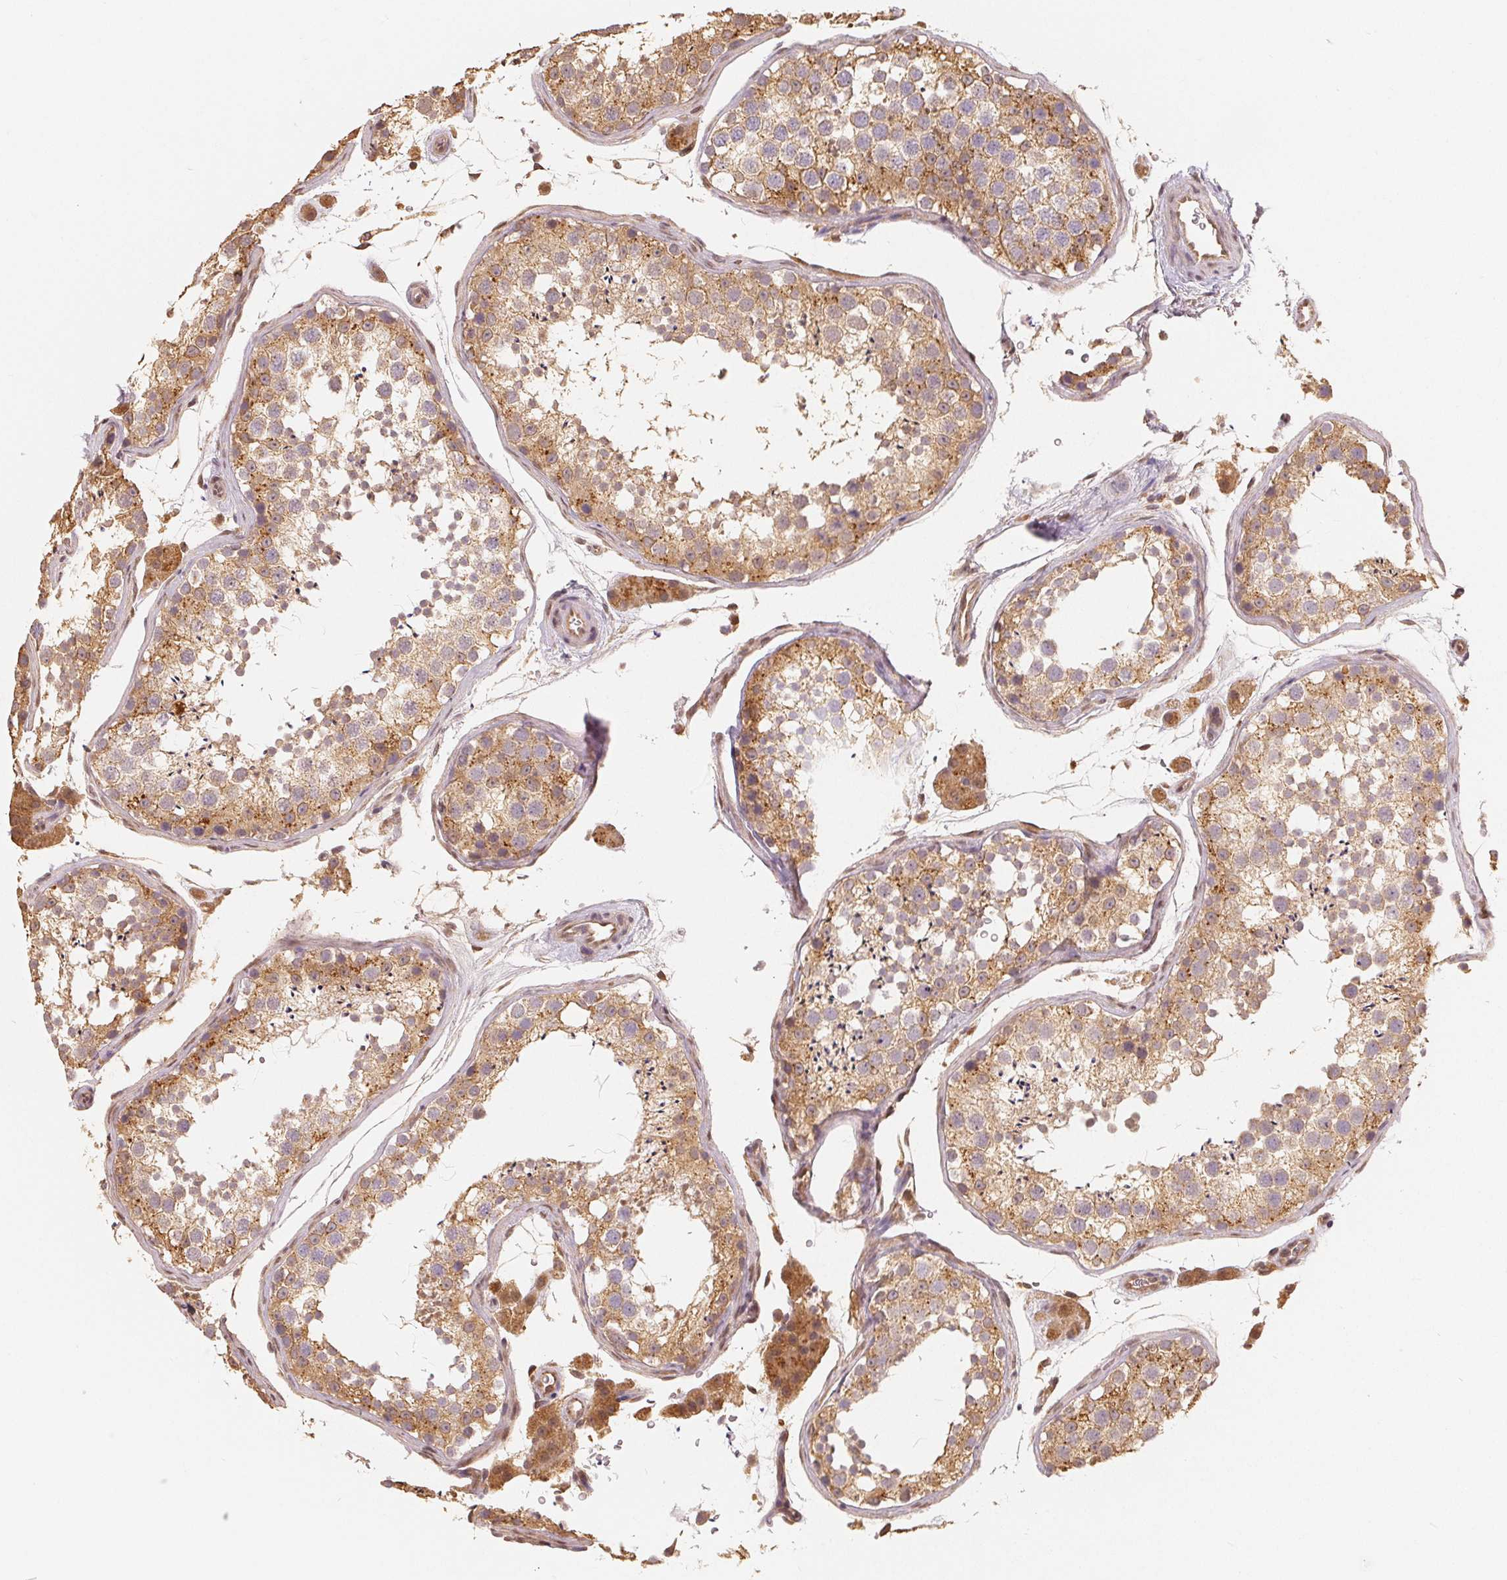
{"staining": {"intensity": "moderate", "quantity": ">75%", "location": "cytoplasmic/membranous"}, "tissue": "testis", "cell_type": "Cells in seminiferous ducts", "image_type": "normal", "snomed": [{"axis": "morphology", "description": "Normal tissue, NOS"}, {"axis": "topography", "description": "Testis"}], "caption": "Immunohistochemistry of unremarkable testis reveals medium levels of moderate cytoplasmic/membranous staining in about >75% of cells in seminiferous ducts.", "gene": "GUSB", "patient": {"sex": "male", "age": 41}}